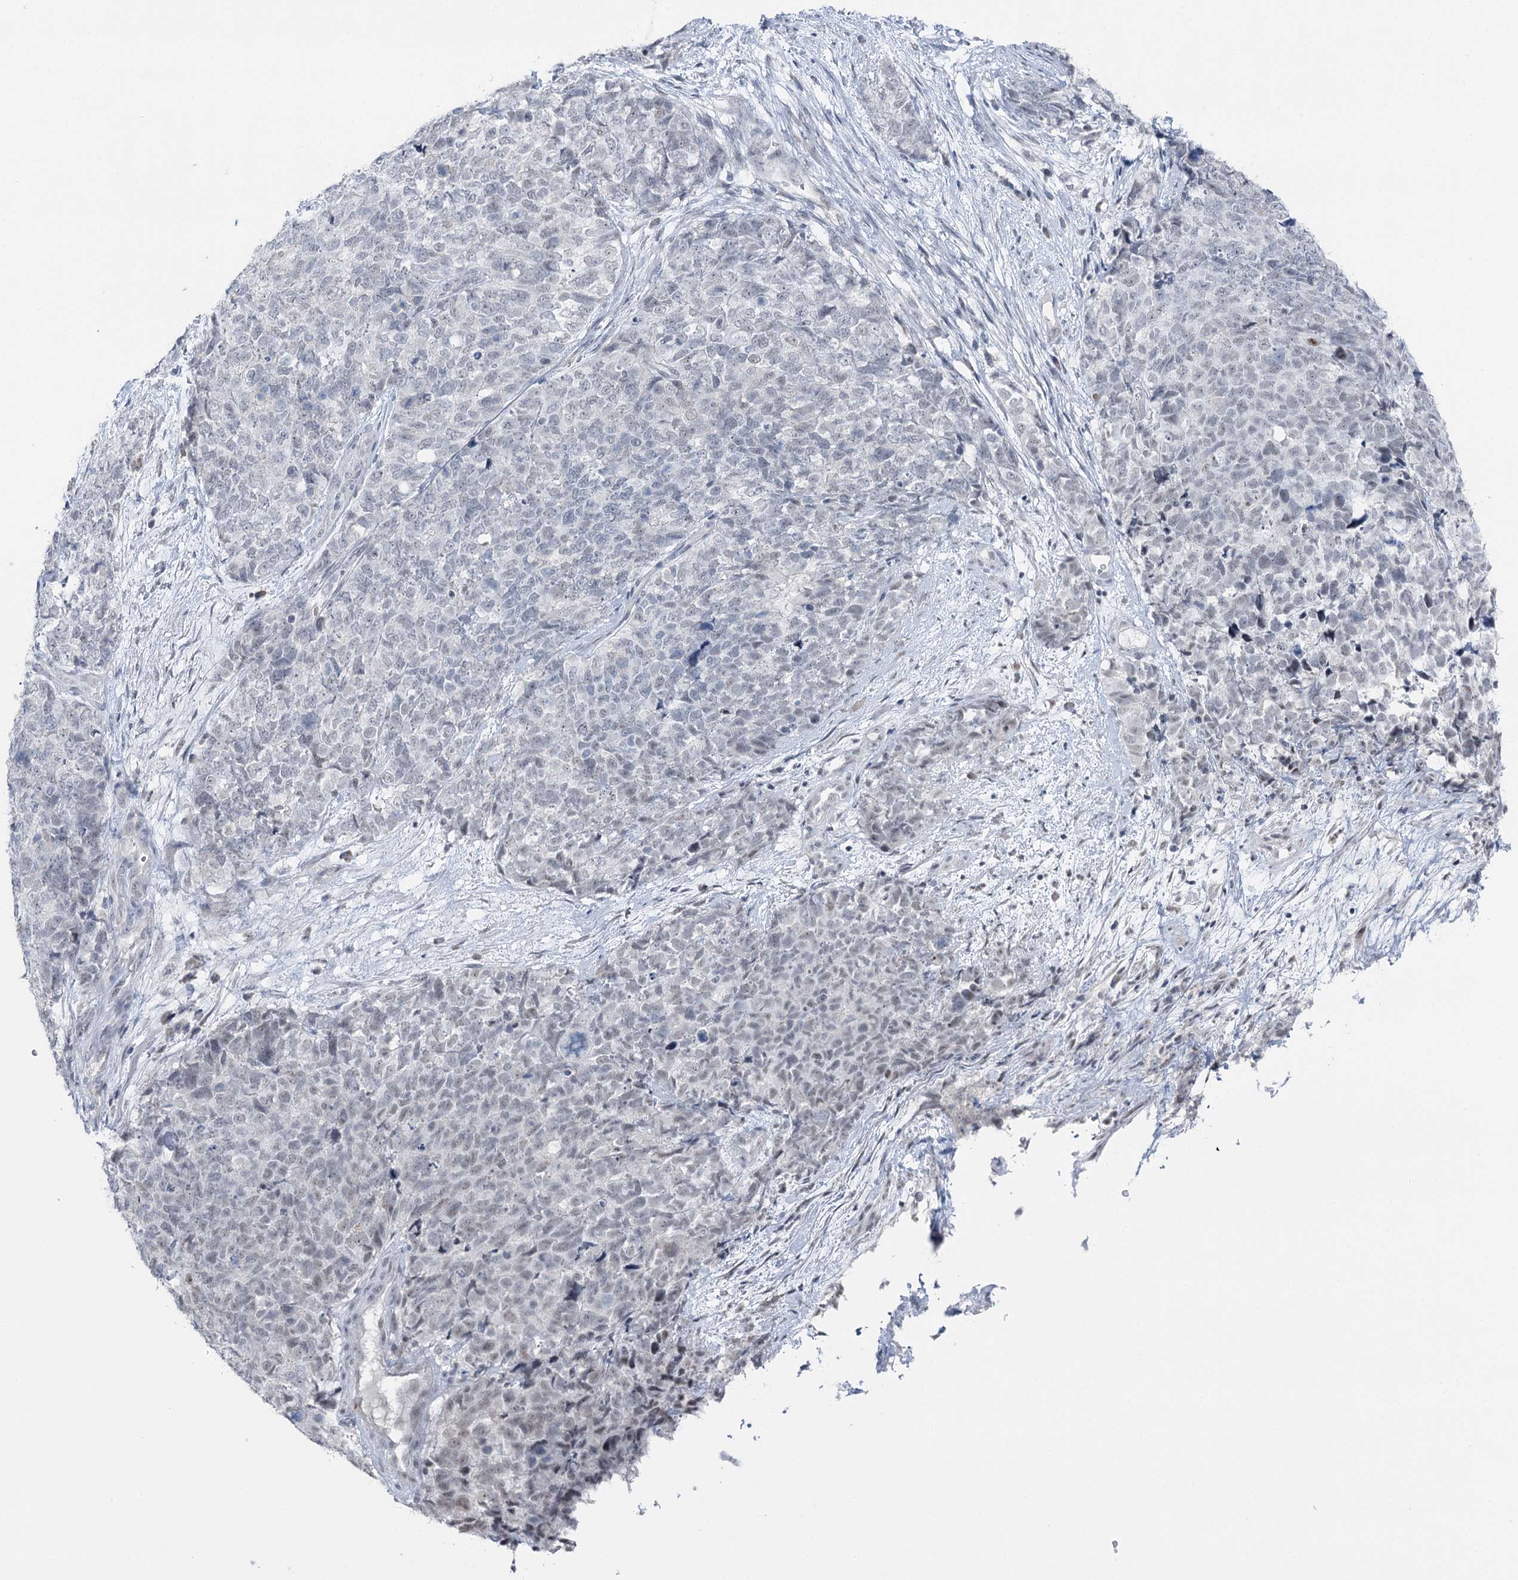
{"staining": {"intensity": "negative", "quantity": "none", "location": "none"}, "tissue": "cervical cancer", "cell_type": "Tumor cells", "image_type": "cancer", "snomed": [{"axis": "morphology", "description": "Squamous cell carcinoma, NOS"}, {"axis": "topography", "description": "Cervix"}], "caption": "Immunohistochemistry (IHC) histopathology image of neoplastic tissue: squamous cell carcinoma (cervical) stained with DAB (3,3'-diaminobenzidine) shows no significant protein positivity in tumor cells.", "gene": "STEEP1", "patient": {"sex": "female", "age": 63}}